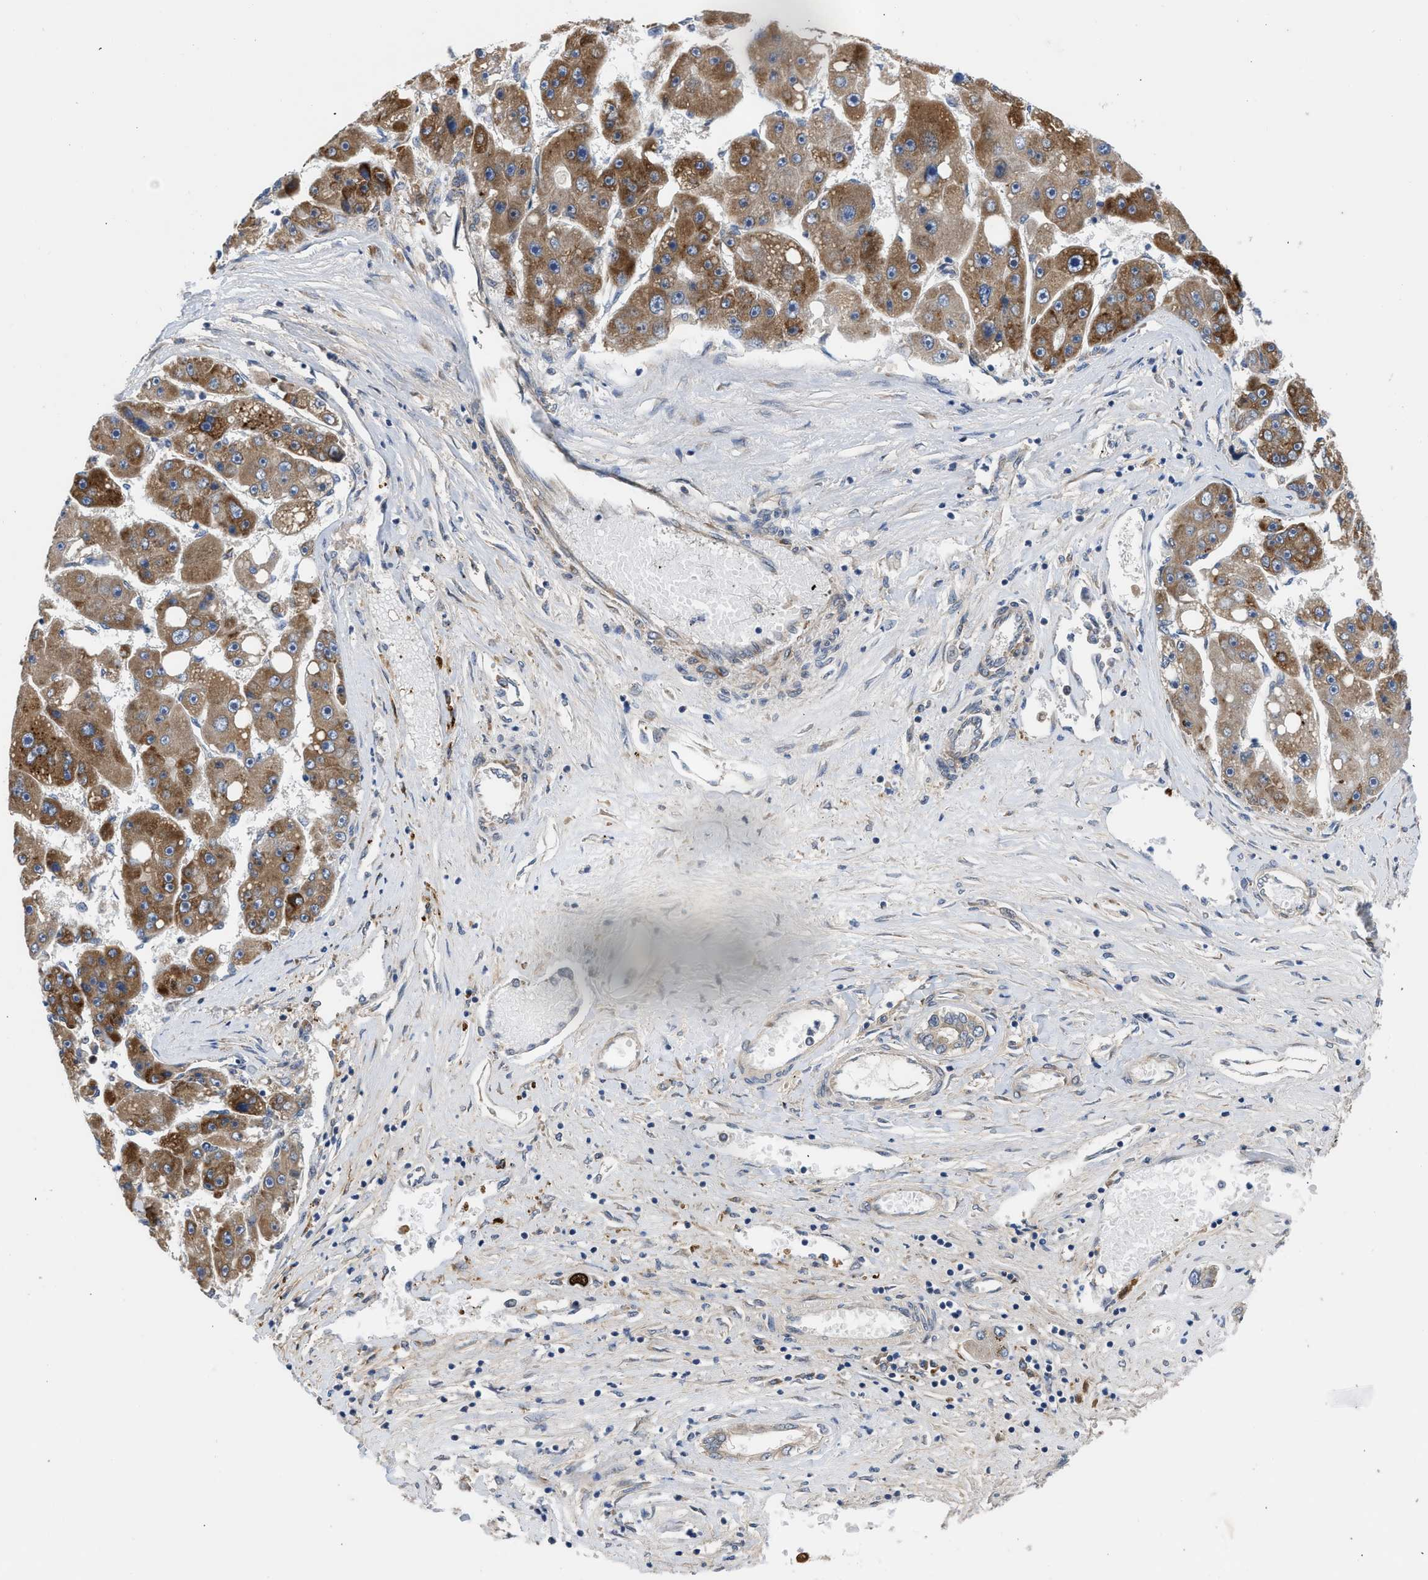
{"staining": {"intensity": "strong", "quantity": ">75%", "location": "cytoplasmic/membranous"}, "tissue": "liver cancer", "cell_type": "Tumor cells", "image_type": "cancer", "snomed": [{"axis": "morphology", "description": "Carcinoma, Hepatocellular, NOS"}, {"axis": "topography", "description": "Liver"}], "caption": "Liver hepatocellular carcinoma tissue displays strong cytoplasmic/membranous positivity in approximately >75% of tumor cells, visualized by immunohistochemistry. (brown staining indicates protein expression, while blue staining denotes nuclei).", "gene": "POLG2", "patient": {"sex": "female", "age": 61}}